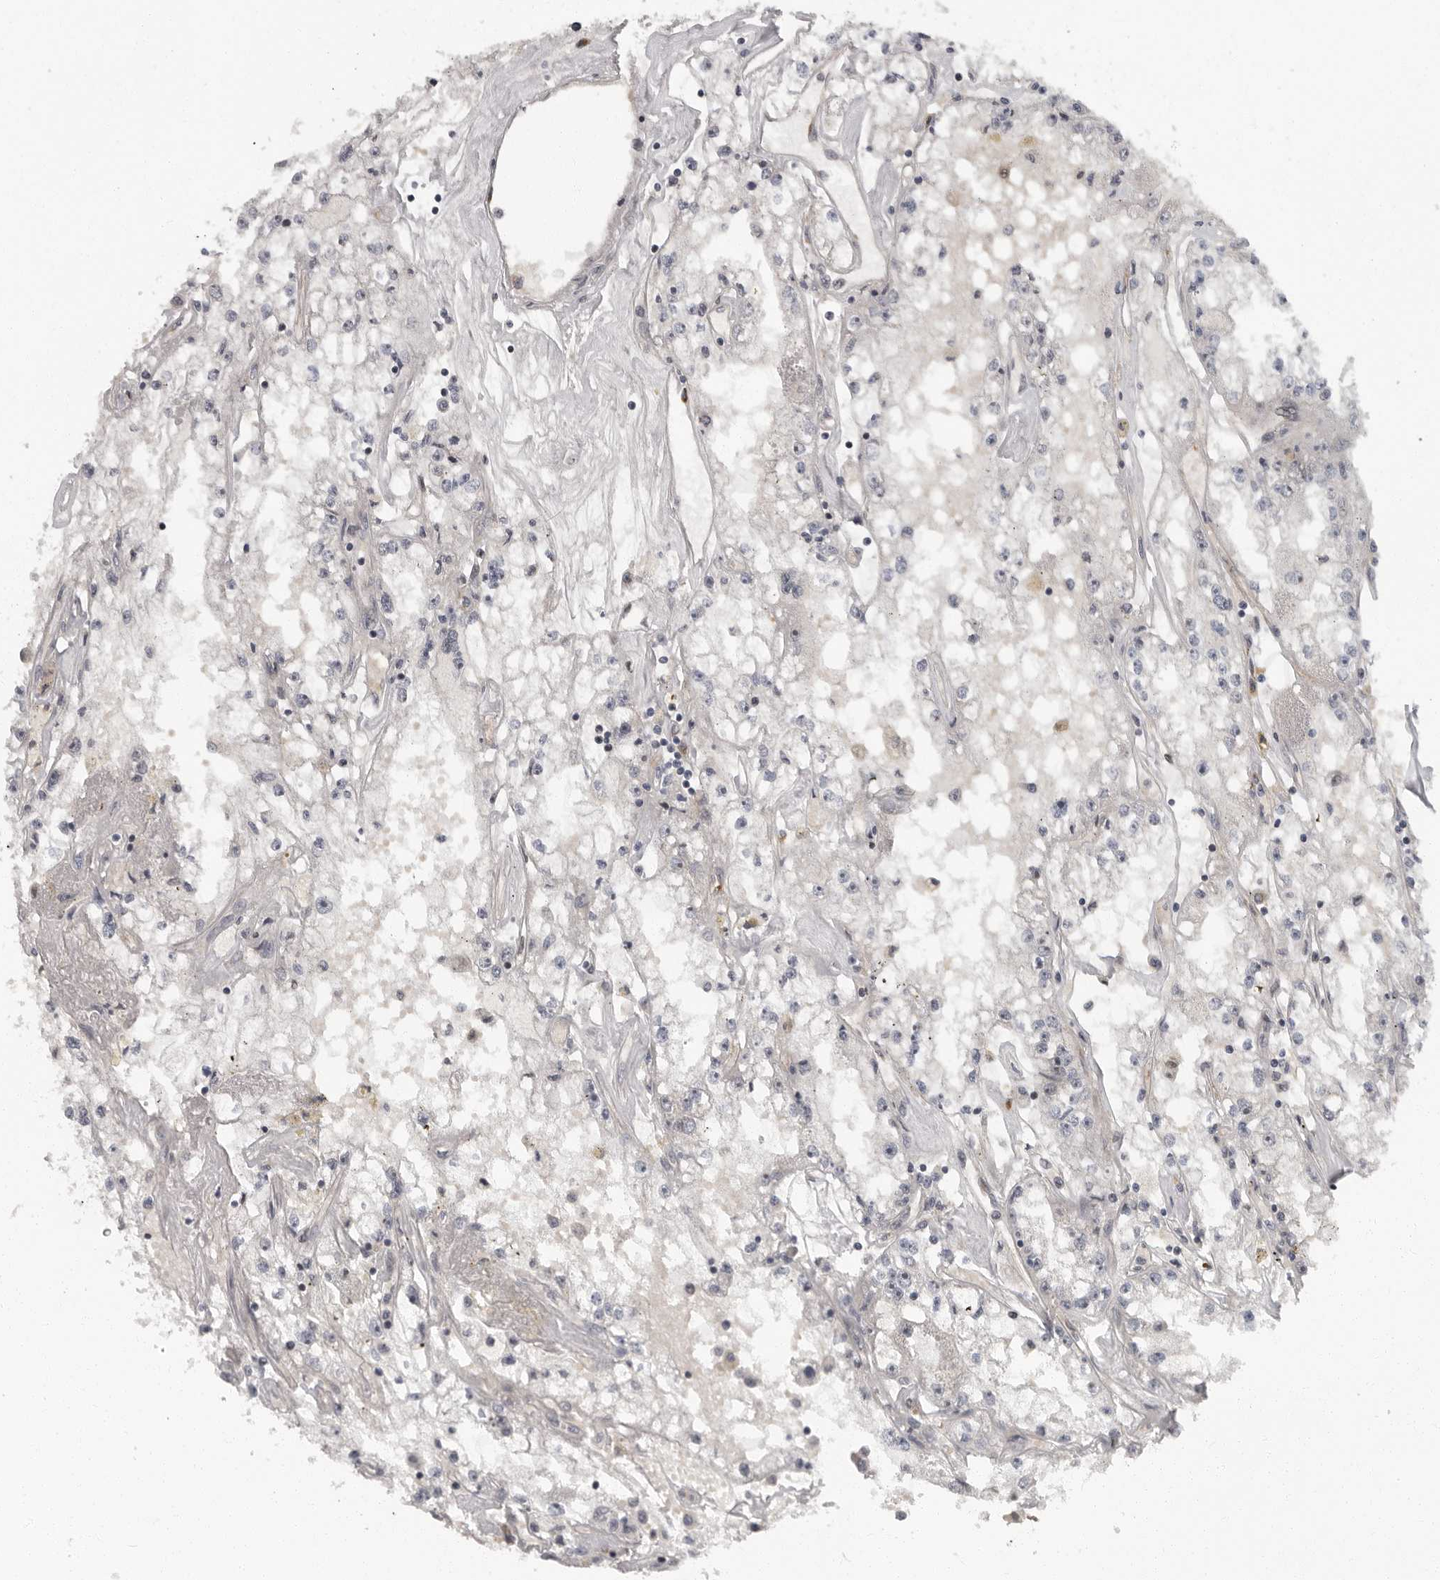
{"staining": {"intensity": "negative", "quantity": "none", "location": "none"}, "tissue": "renal cancer", "cell_type": "Tumor cells", "image_type": "cancer", "snomed": [{"axis": "morphology", "description": "Adenocarcinoma, NOS"}, {"axis": "topography", "description": "Kidney"}], "caption": "The histopathology image exhibits no significant positivity in tumor cells of renal cancer (adenocarcinoma). Nuclei are stained in blue.", "gene": "PDCD11", "patient": {"sex": "male", "age": 56}}